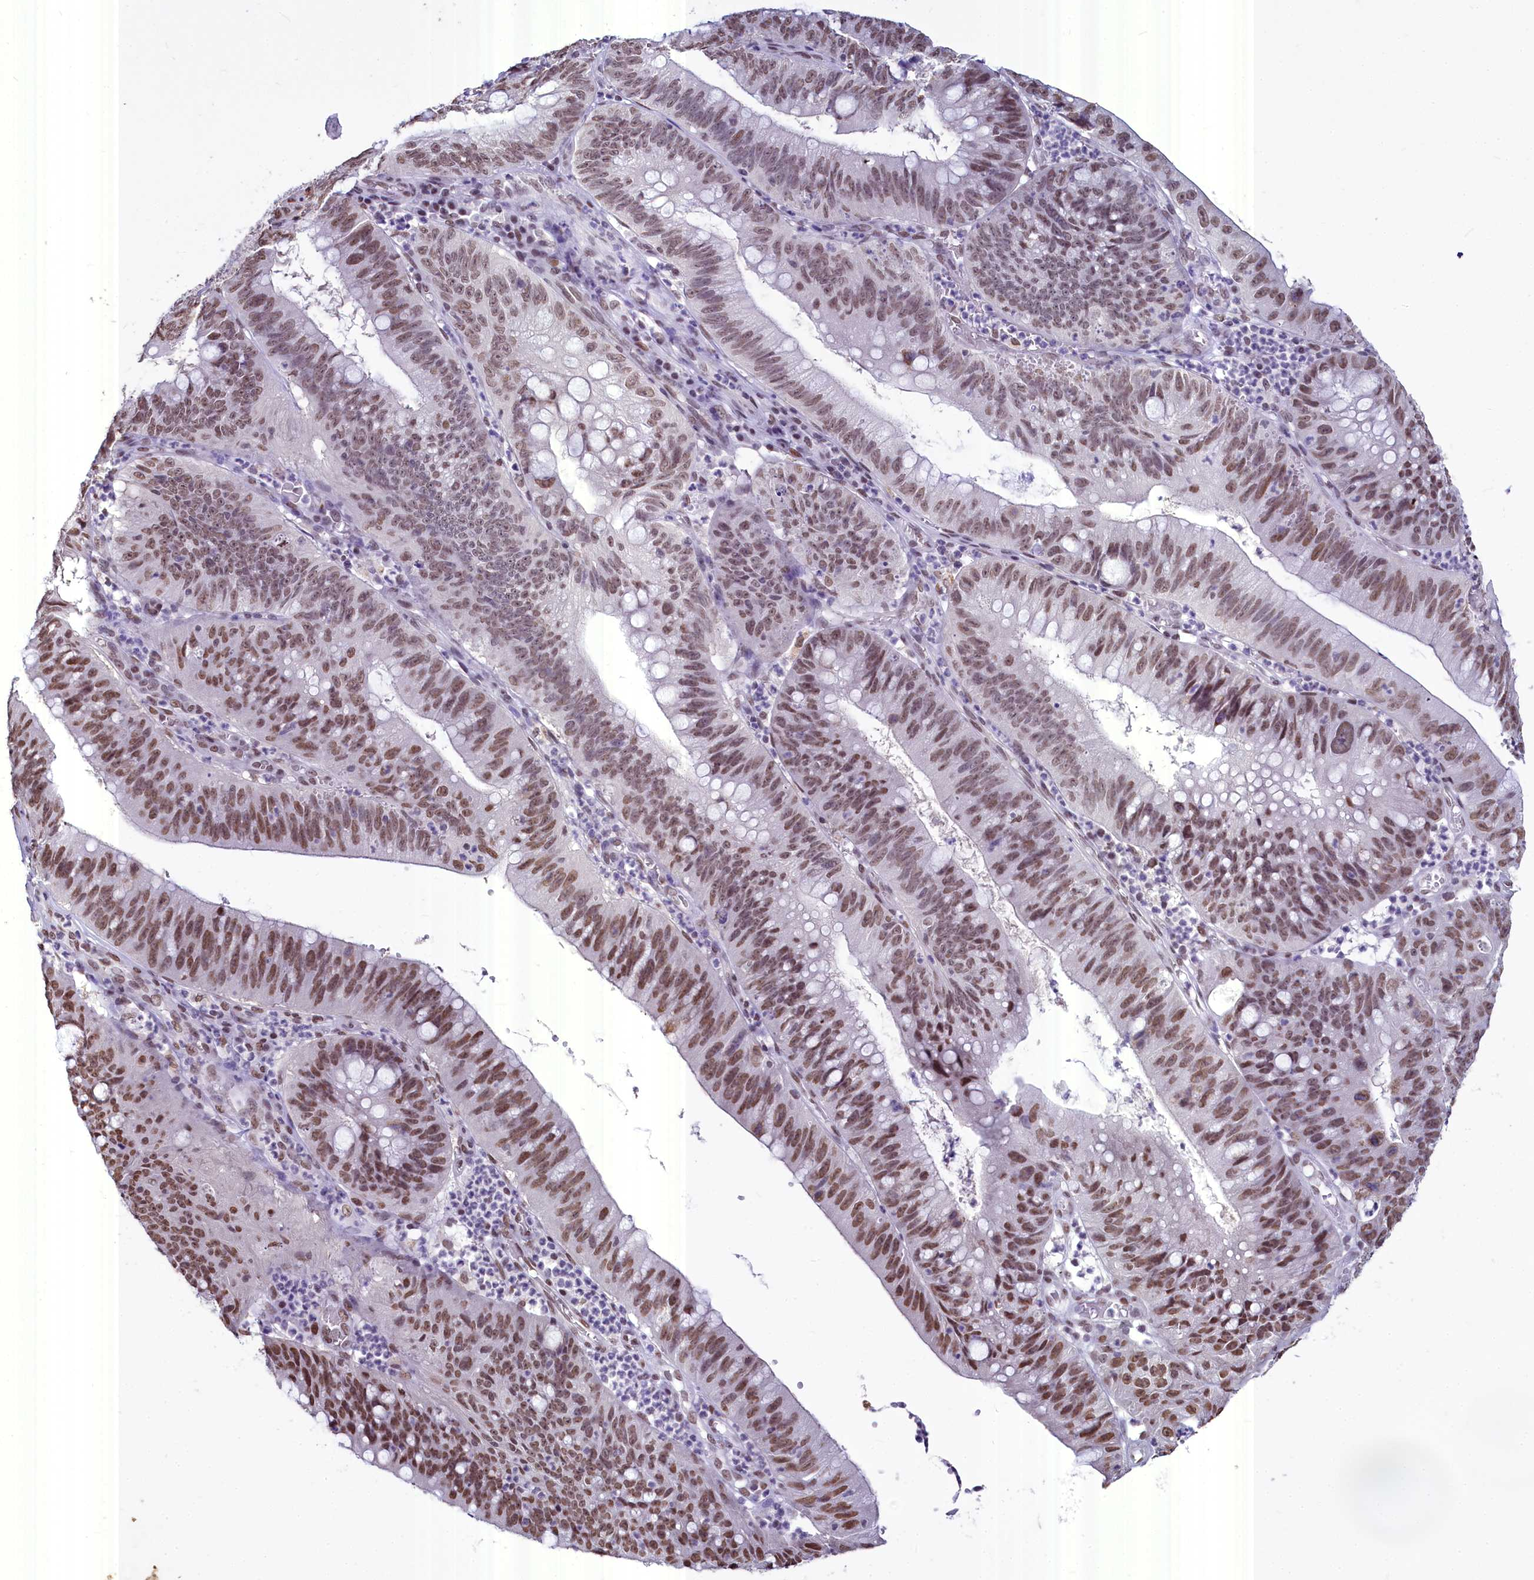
{"staining": {"intensity": "moderate", "quantity": ">75%", "location": "nuclear"}, "tissue": "stomach cancer", "cell_type": "Tumor cells", "image_type": "cancer", "snomed": [{"axis": "morphology", "description": "Adenocarcinoma, NOS"}, {"axis": "topography", "description": "Stomach"}], "caption": "Adenocarcinoma (stomach) was stained to show a protein in brown. There is medium levels of moderate nuclear positivity in about >75% of tumor cells.", "gene": "PARPBP", "patient": {"sex": "male", "age": 59}}